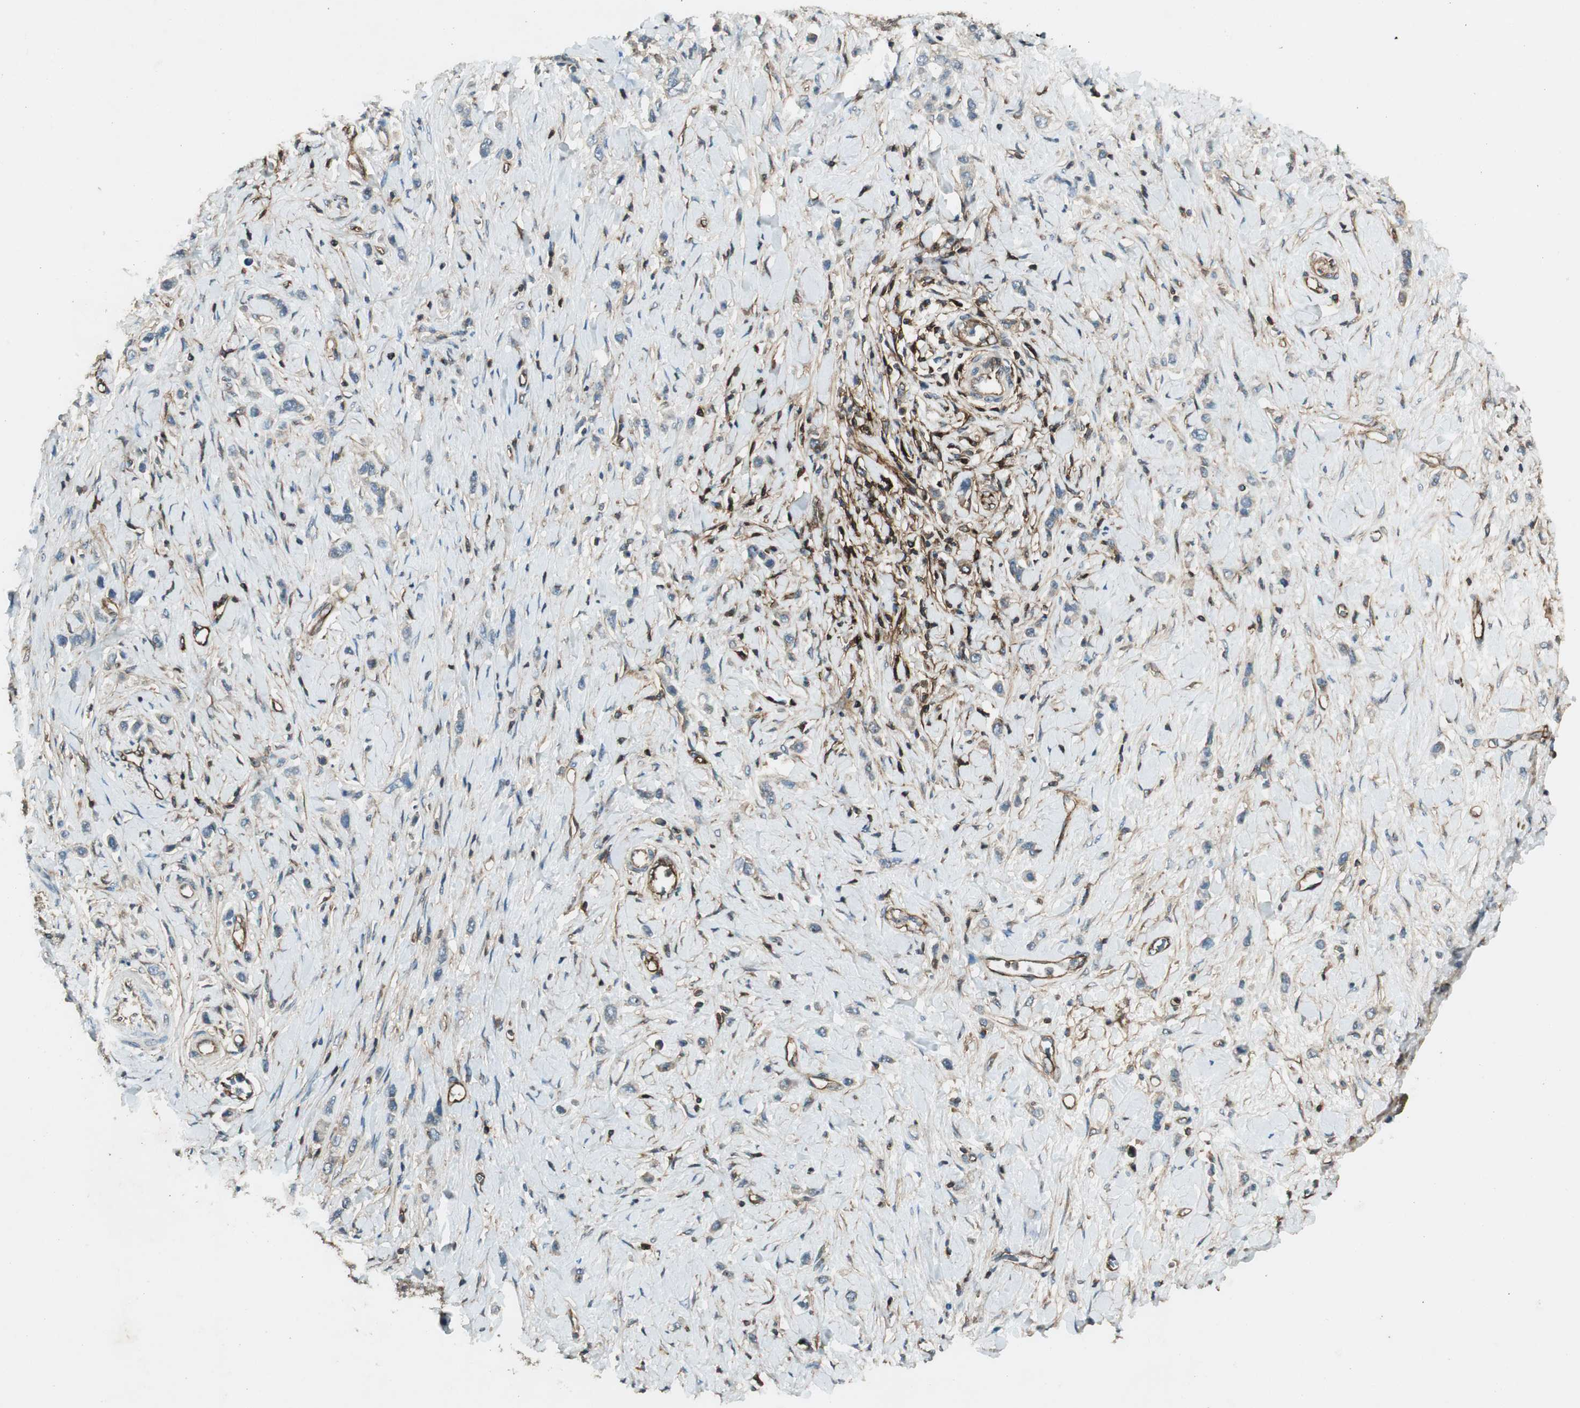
{"staining": {"intensity": "weak", "quantity": ">75%", "location": "cytoplasmic/membranous"}, "tissue": "stomach cancer", "cell_type": "Tumor cells", "image_type": "cancer", "snomed": [{"axis": "morphology", "description": "Normal tissue, NOS"}, {"axis": "morphology", "description": "Adenocarcinoma, NOS"}, {"axis": "topography", "description": "Stomach, upper"}, {"axis": "topography", "description": "Stomach"}], "caption": "Stomach adenocarcinoma stained with IHC displays weak cytoplasmic/membranous positivity in about >75% of tumor cells.", "gene": "BTN3A3", "patient": {"sex": "female", "age": 65}}